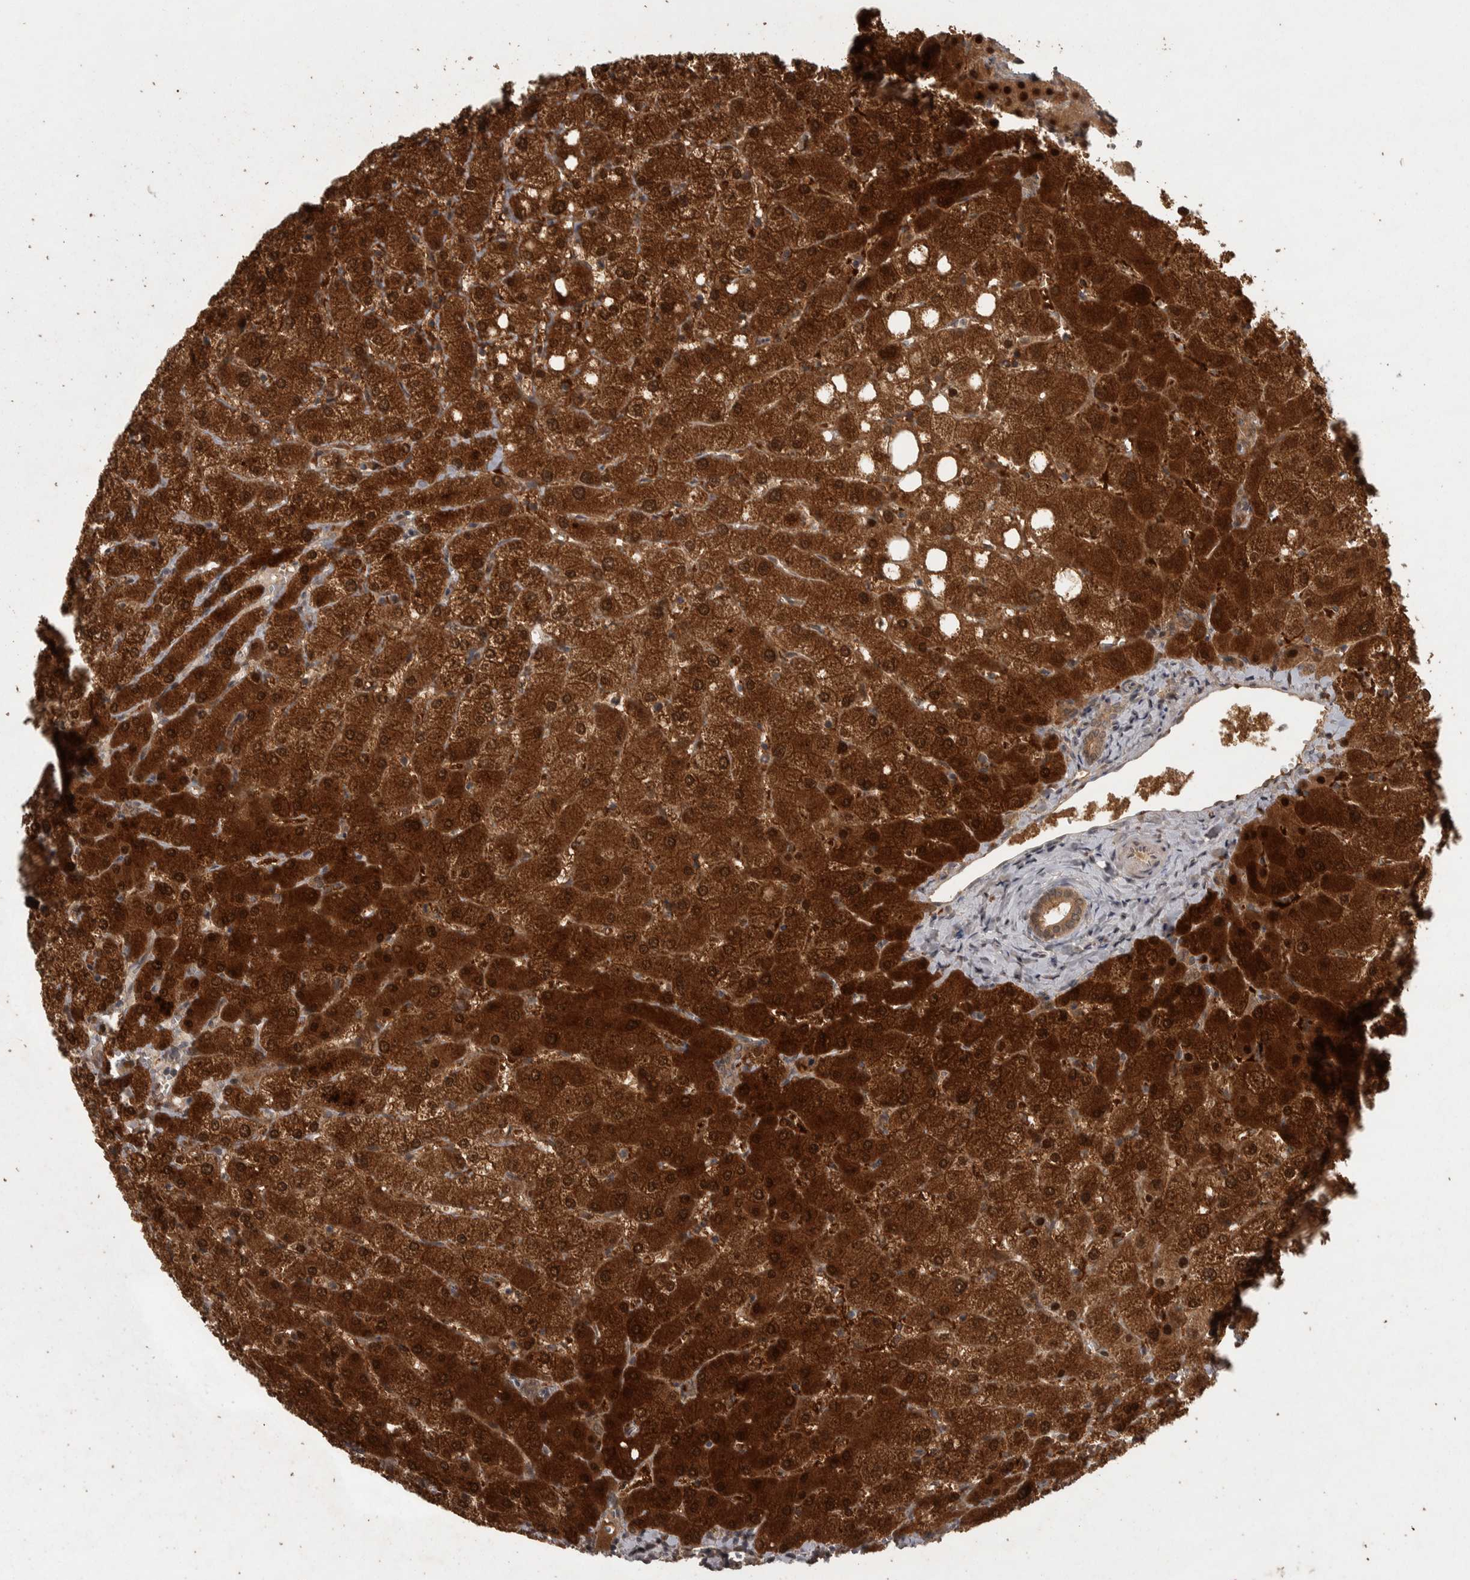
{"staining": {"intensity": "moderate", "quantity": ">75%", "location": "cytoplasmic/membranous"}, "tissue": "liver", "cell_type": "Cholangiocytes", "image_type": "normal", "snomed": [{"axis": "morphology", "description": "Normal tissue, NOS"}, {"axis": "topography", "description": "Liver"}], "caption": "IHC staining of benign liver, which reveals medium levels of moderate cytoplasmic/membranous staining in approximately >75% of cholangiocytes indicating moderate cytoplasmic/membranous protein positivity. The staining was performed using DAB (brown) for protein detection and nuclei were counterstained in hematoxylin (blue).", "gene": "ACO1", "patient": {"sex": "female", "age": 54}}